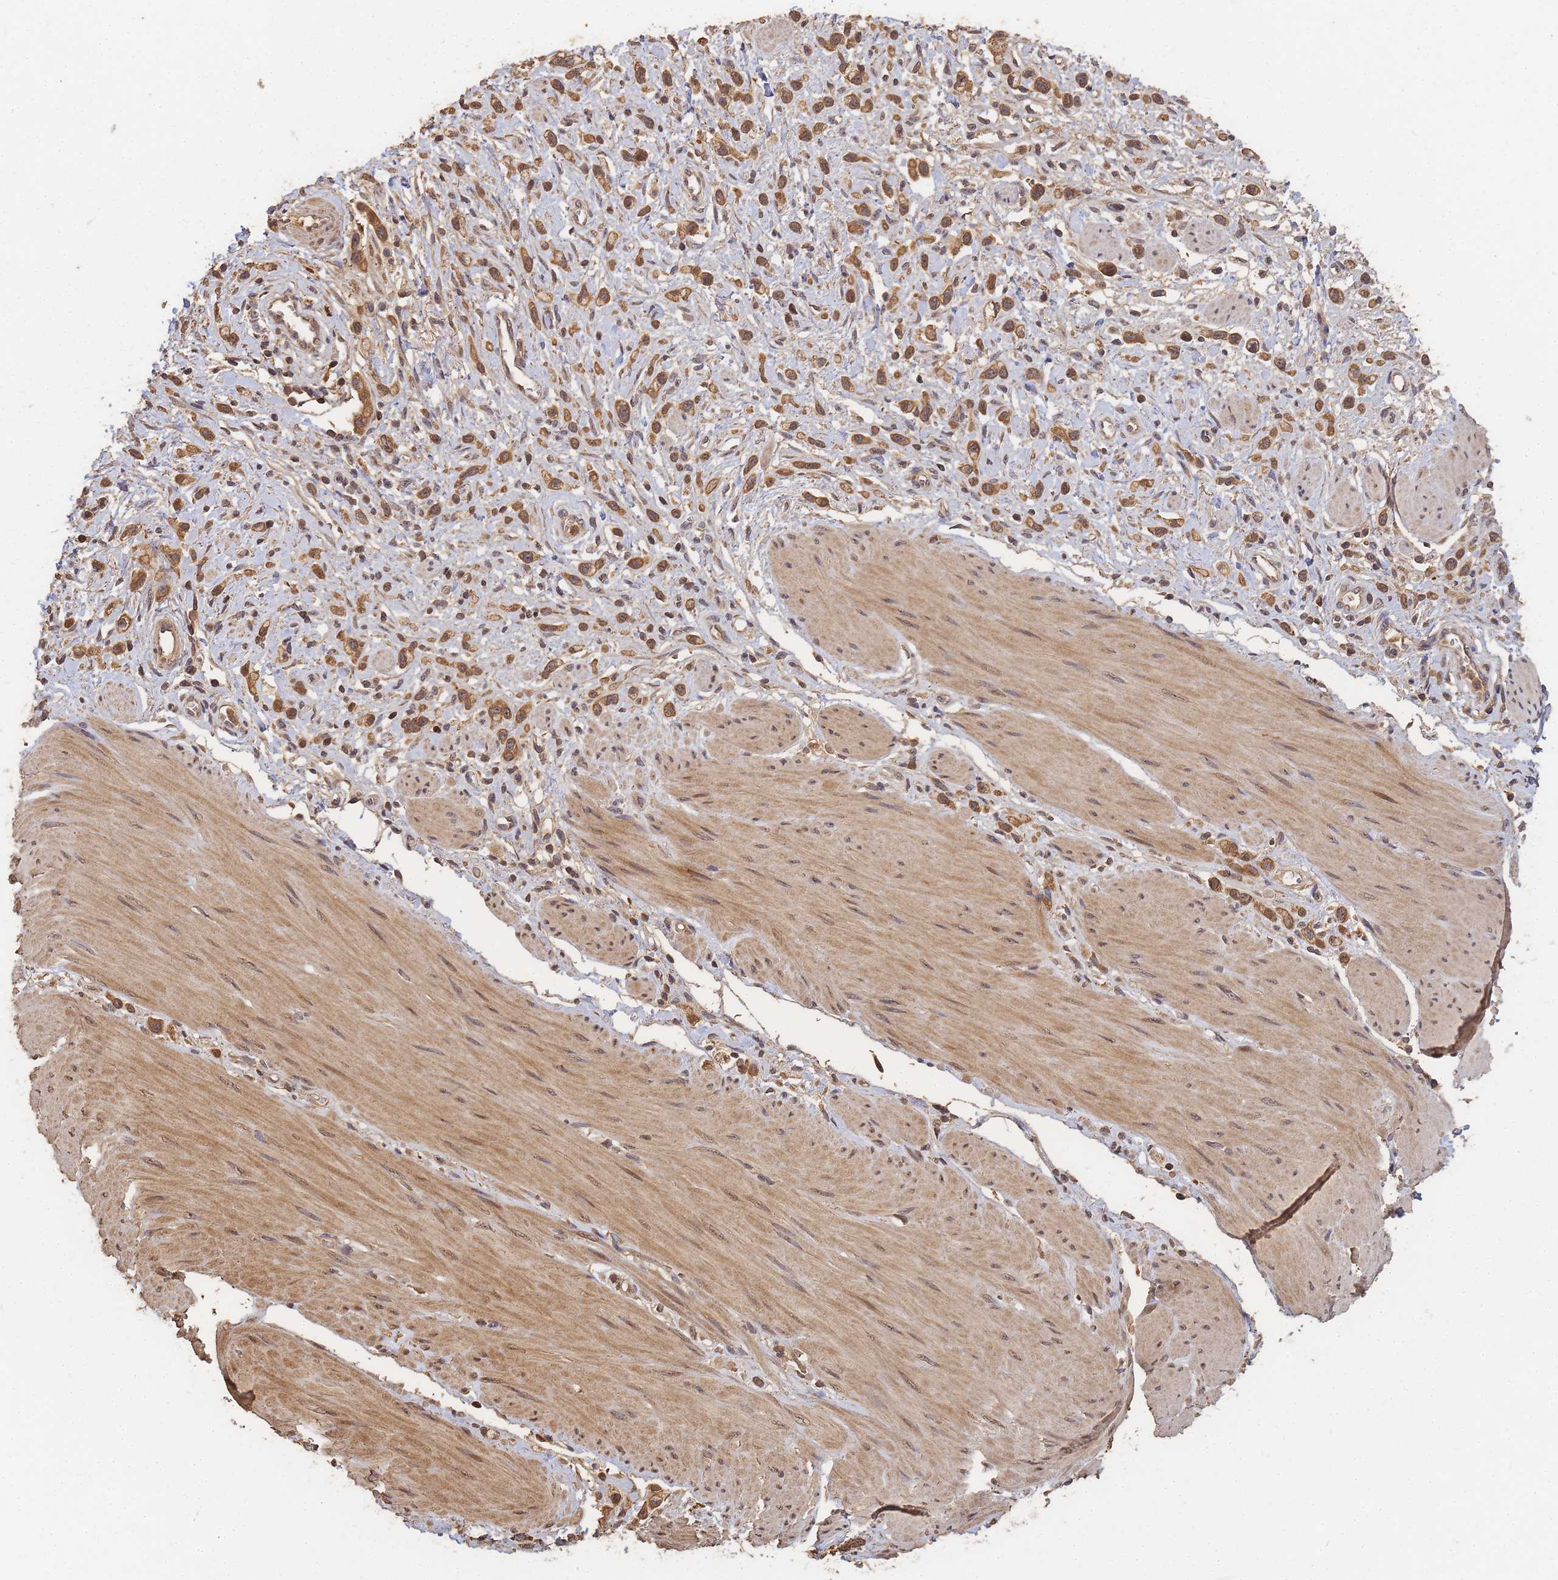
{"staining": {"intensity": "moderate", "quantity": ">75%", "location": "cytoplasmic/membranous"}, "tissue": "stomach cancer", "cell_type": "Tumor cells", "image_type": "cancer", "snomed": [{"axis": "morphology", "description": "Adenocarcinoma, NOS"}, {"axis": "topography", "description": "Stomach"}], "caption": "A histopathology image of human stomach cancer (adenocarcinoma) stained for a protein displays moderate cytoplasmic/membranous brown staining in tumor cells. (Brightfield microscopy of DAB IHC at high magnification).", "gene": "ALKBH1", "patient": {"sex": "female", "age": 65}}